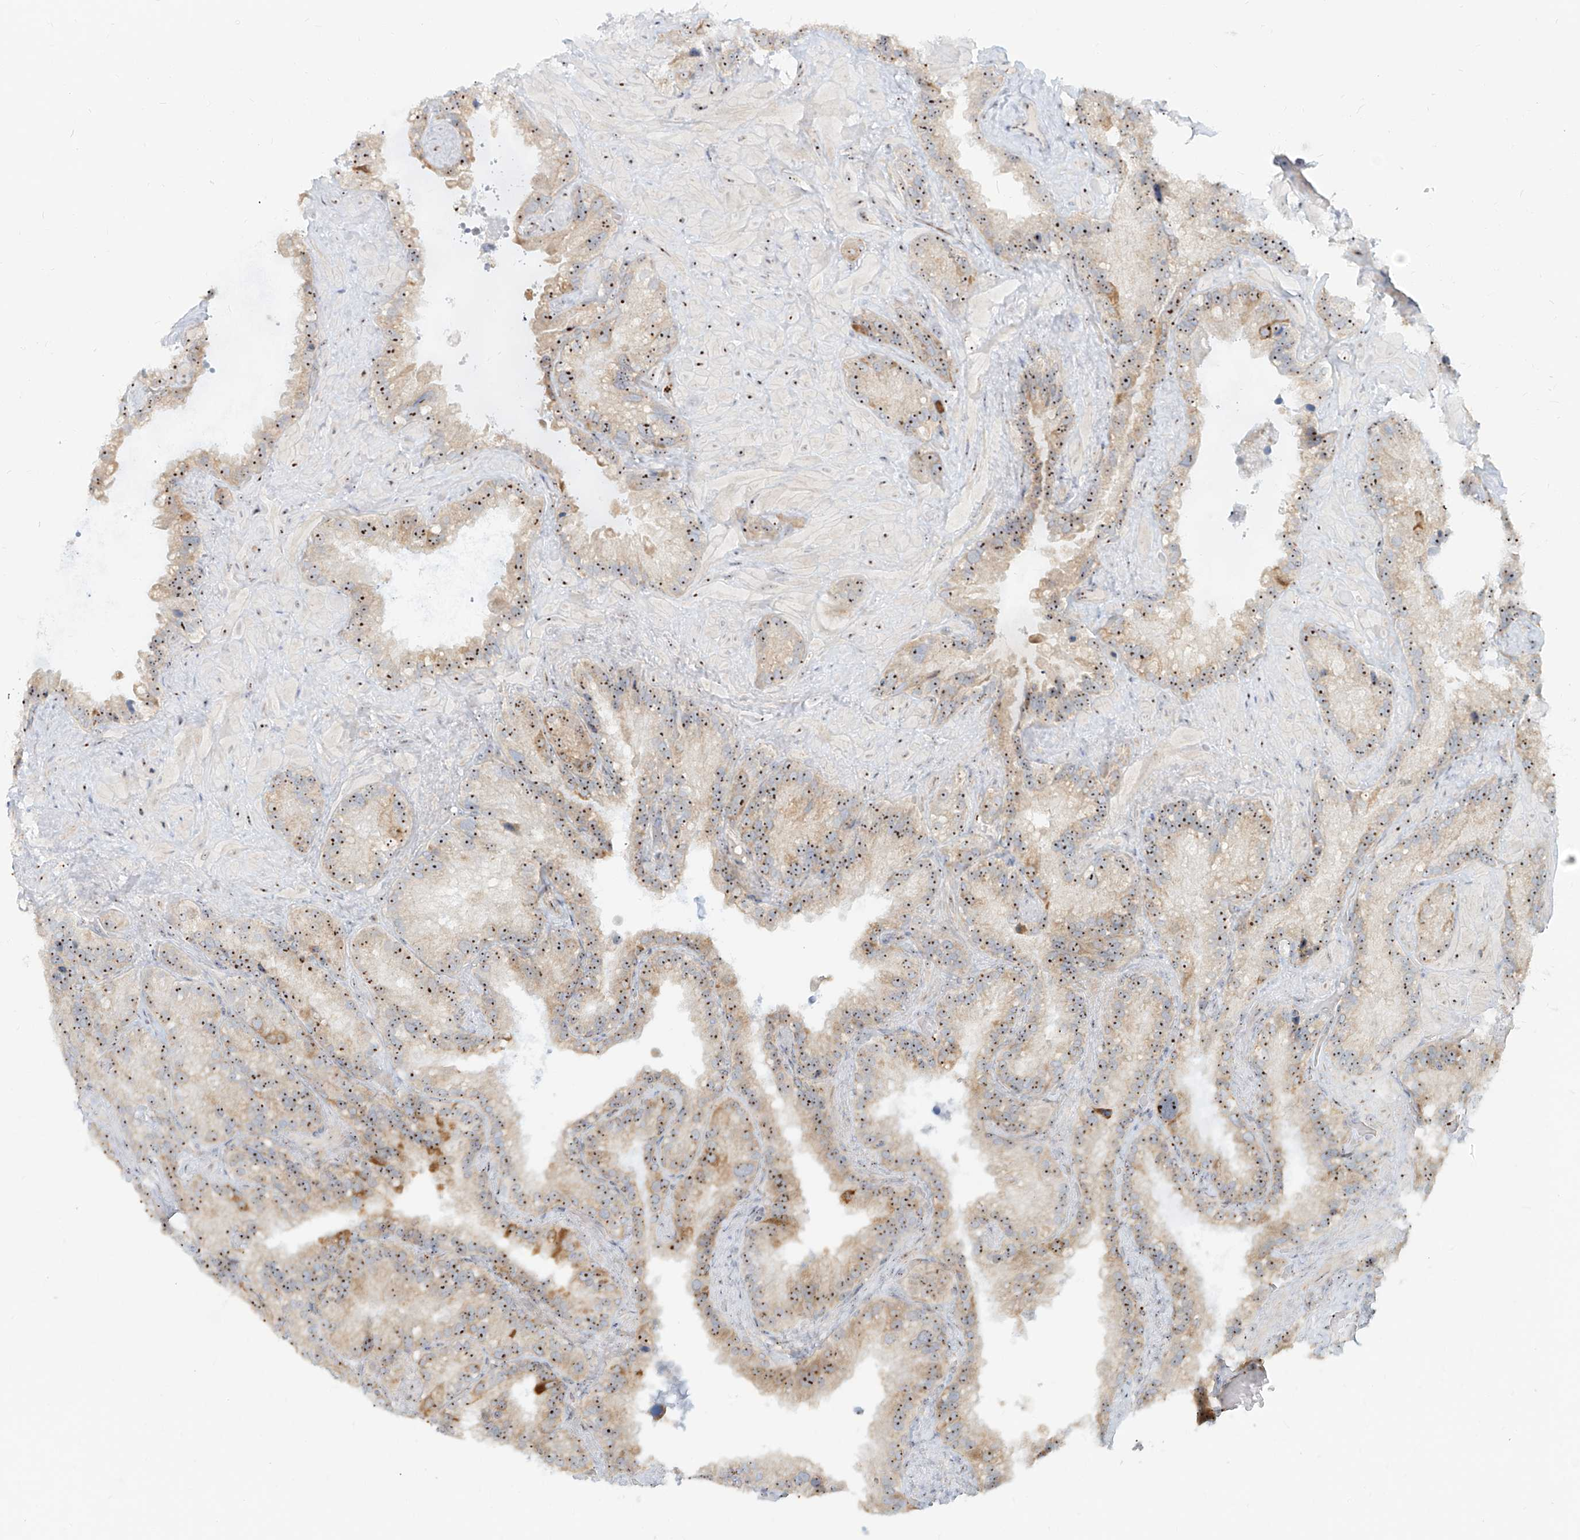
{"staining": {"intensity": "moderate", "quantity": ">75%", "location": "nuclear"}, "tissue": "seminal vesicle", "cell_type": "Glandular cells", "image_type": "normal", "snomed": [{"axis": "morphology", "description": "Normal tissue, NOS"}, {"axis": "topography", "description": "Prostate"}, {"axis": "topography", "description": "Seminal veicle"}], "caption": "Seminal vesicle was stained to show a protein in brown. There is medium levels of moderate nuclear positivity in approximately >75% of glandular cells. The staining was performed using DAB (3,3'-diaminobenzidine) to visualize the protein expression in brown, while the nuclei were stained in blue with hematoxylin (Magnification: 20x).", "gene": "BYSL", "patient": {"sex": "male", "age": 68}}